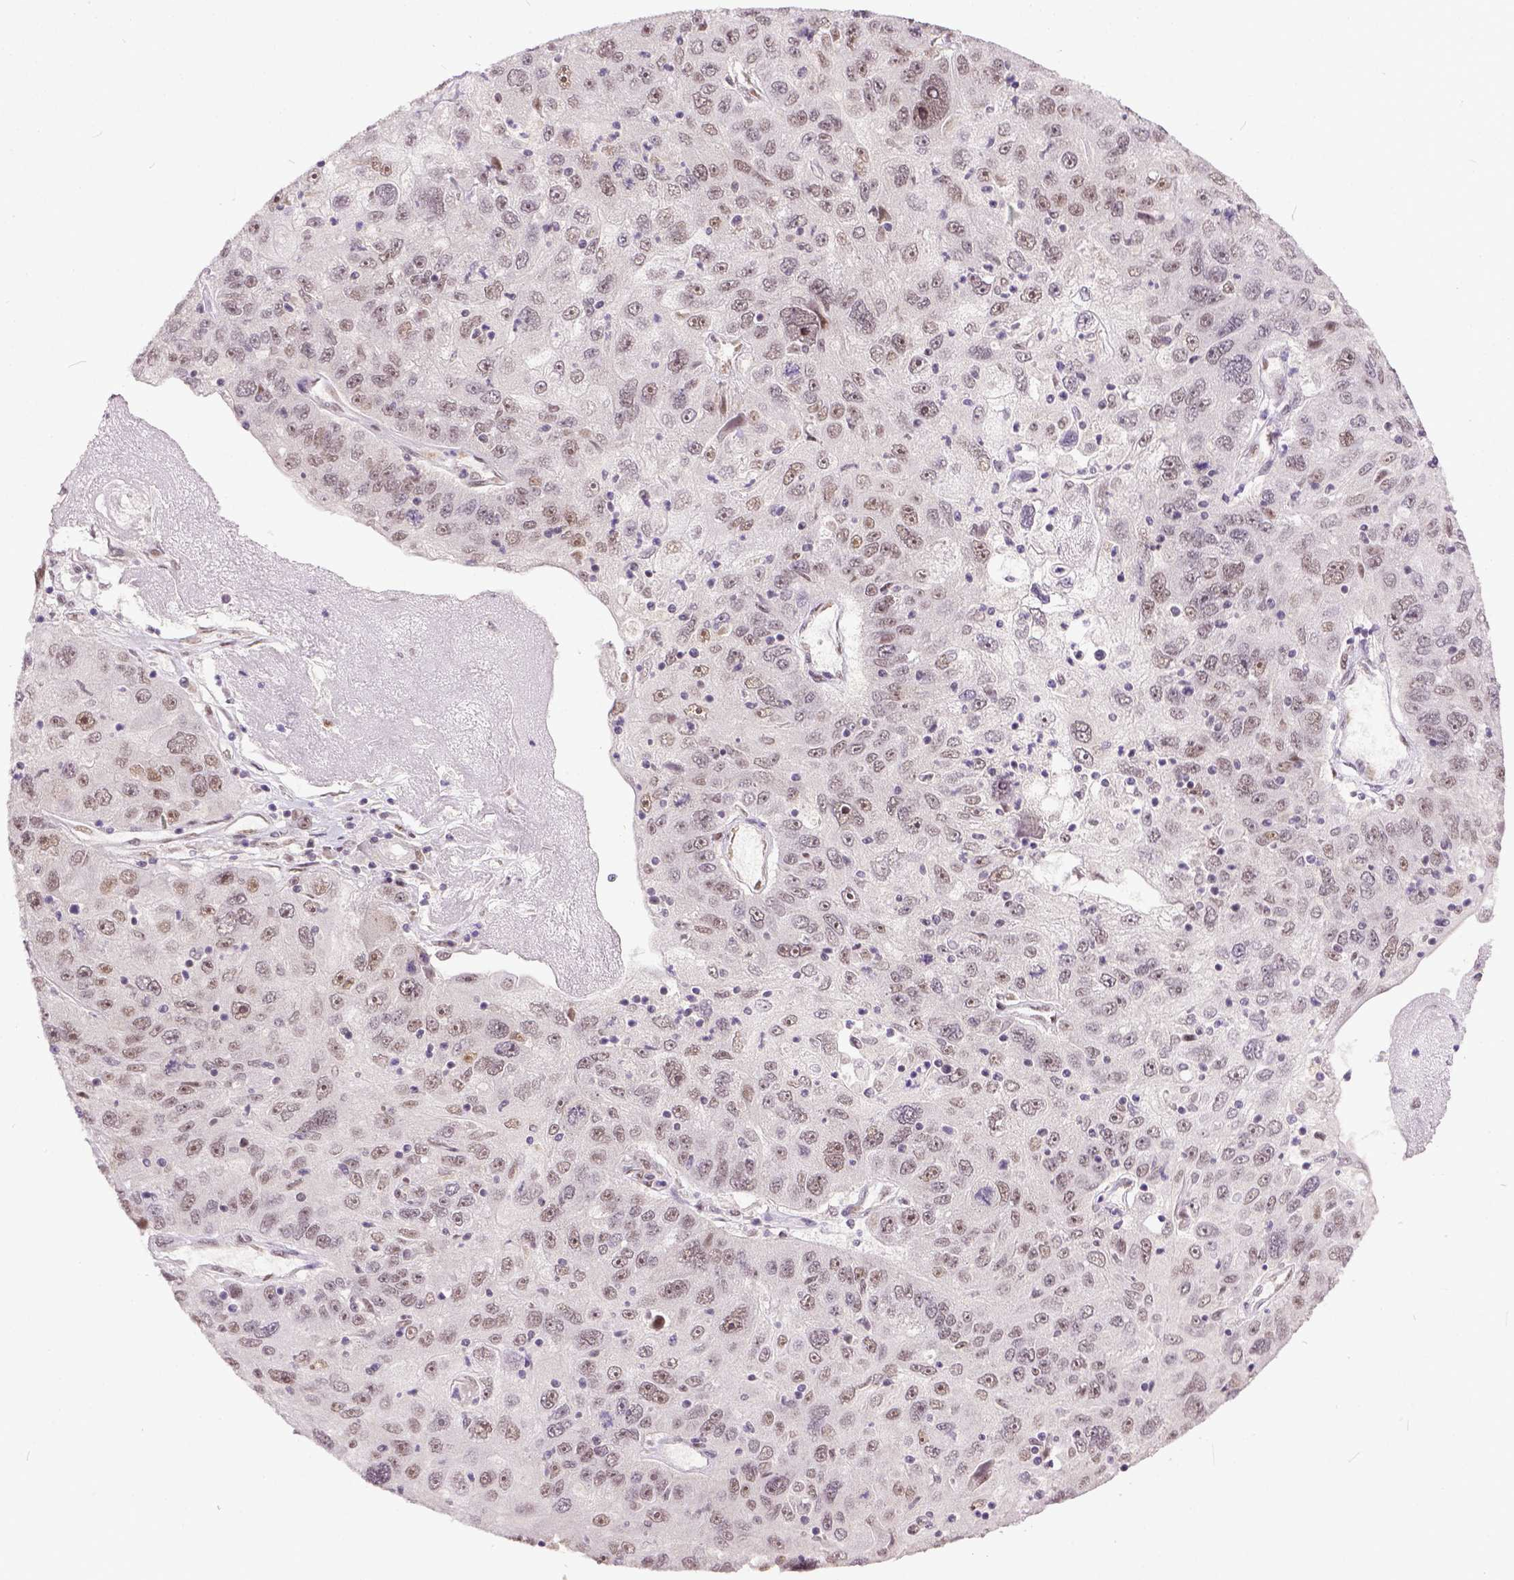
{"staining": {"intensity": "weak", "quantity": ">75%", "location": "nuclear"}, "tissue": "stomach cancer", "cell_type": "Tumor cells", "image_type": "cancer", "snomed": [{"axis": "morphology", "description": "Adenocarcinoma, NOS"}, {"axis": "topography", "description": "Stomach"}], "caption": "Immunohistochemistry (IHC) histopathology image of neoplastic tissue: stomach cancer stained using IHC displays low levels of weak protein expression localized specifically in the nuclear of tumor cells, appearing as a nuclear brown color.", "gene": "ERCC1", "patient": {"sex": "male", "age": 56}}